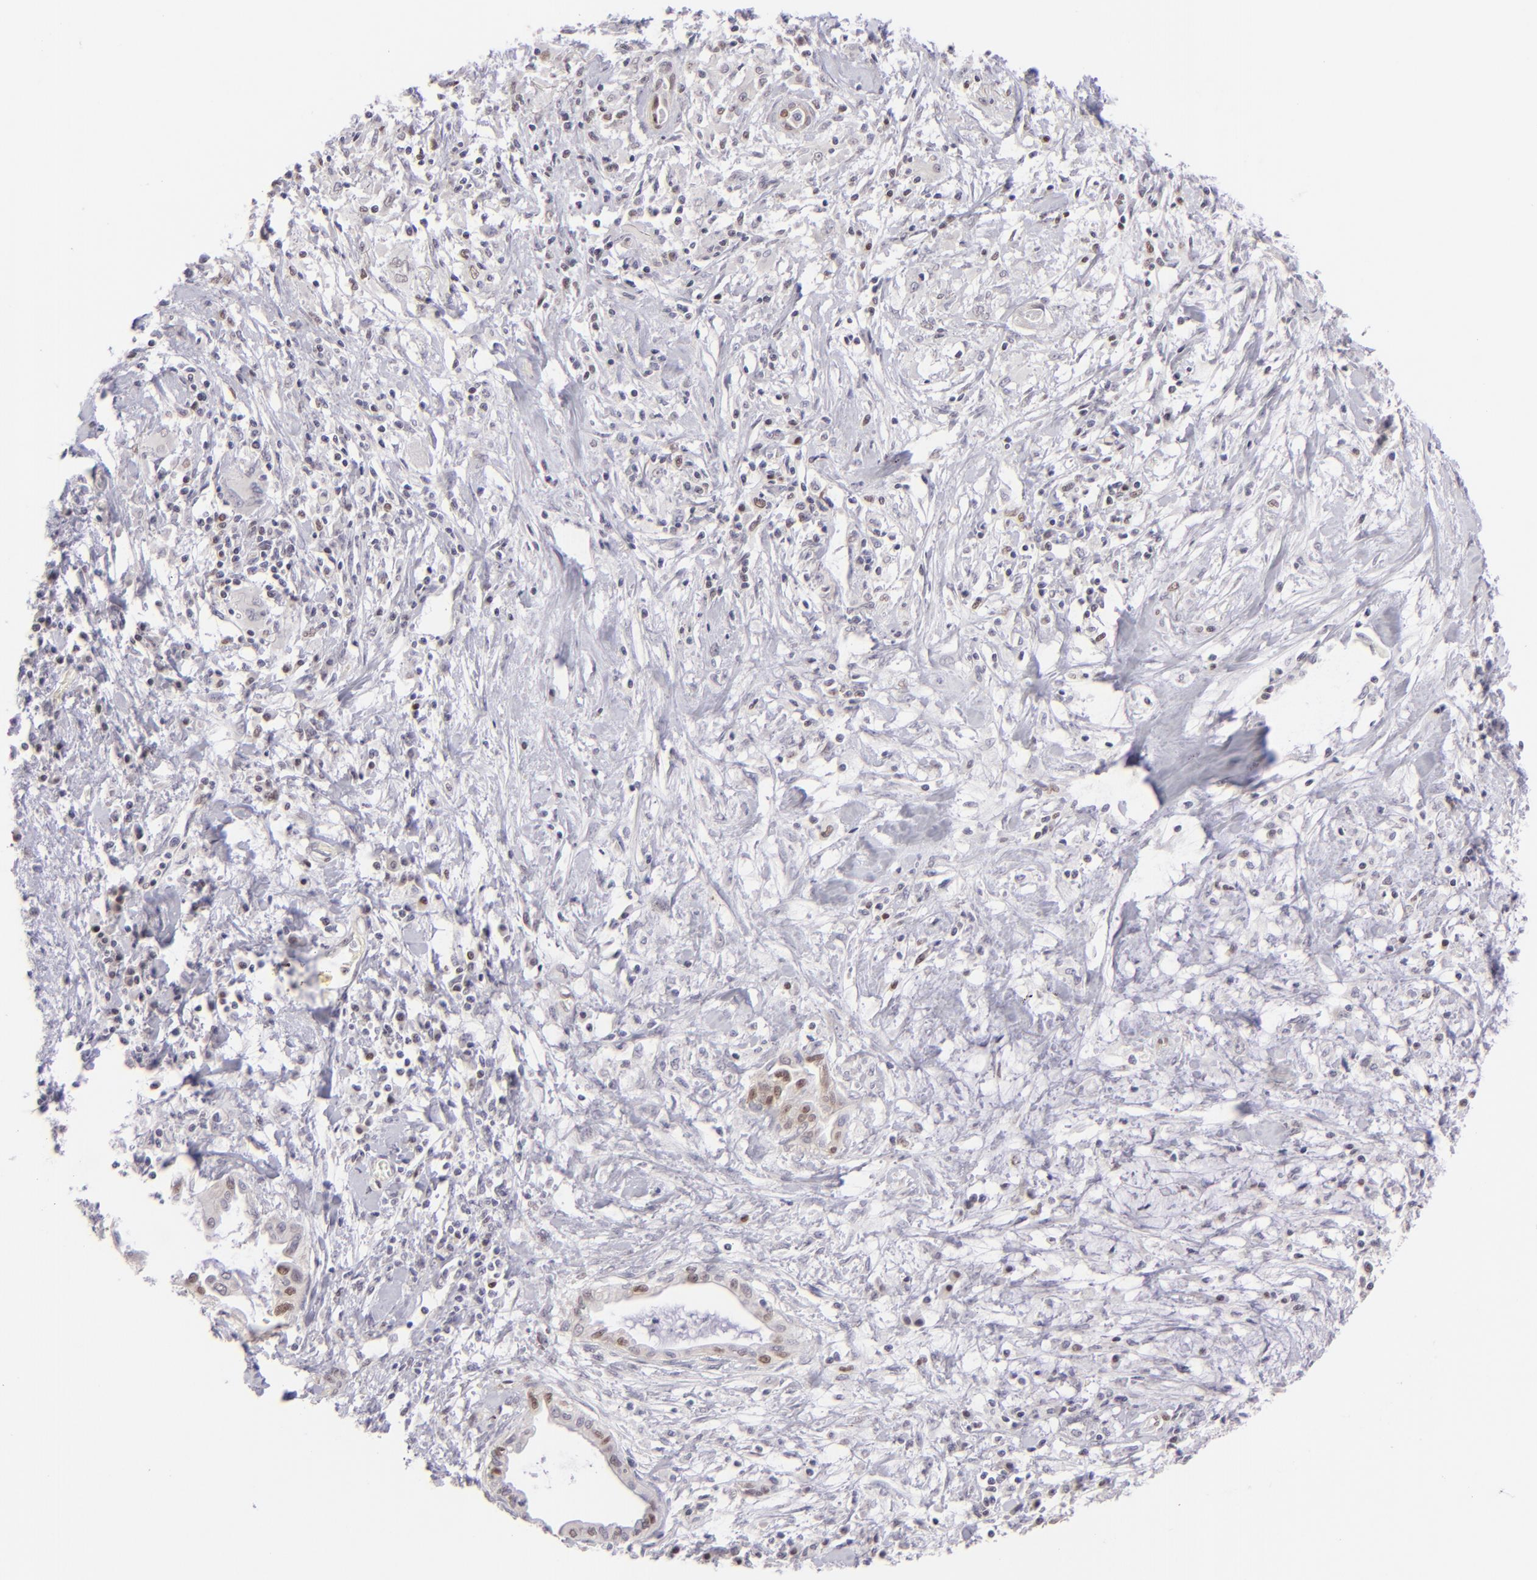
{"staining": {"intensity": "moderate", "quantity": "<25%", "location": "nuclear"}, "tissue": "pancreatic cancer", "cell_type": "Tumor cells", "image_type": "cancer", "snomed": [{"axis": "morphology", "description": "Adenocarcinoma, NOS"}, {"axis": "topography", "description": "Pancreas"}], "caption": "A high-resolution photomicrograph shows immunohistochemistry staining of pancreatic cancer (adenocarcinoma), which displays moderate nuclear positivity in about <25% of tumor cells.", "gene": "POU2F1", "patient": {"sex": "female", "age": 64}}